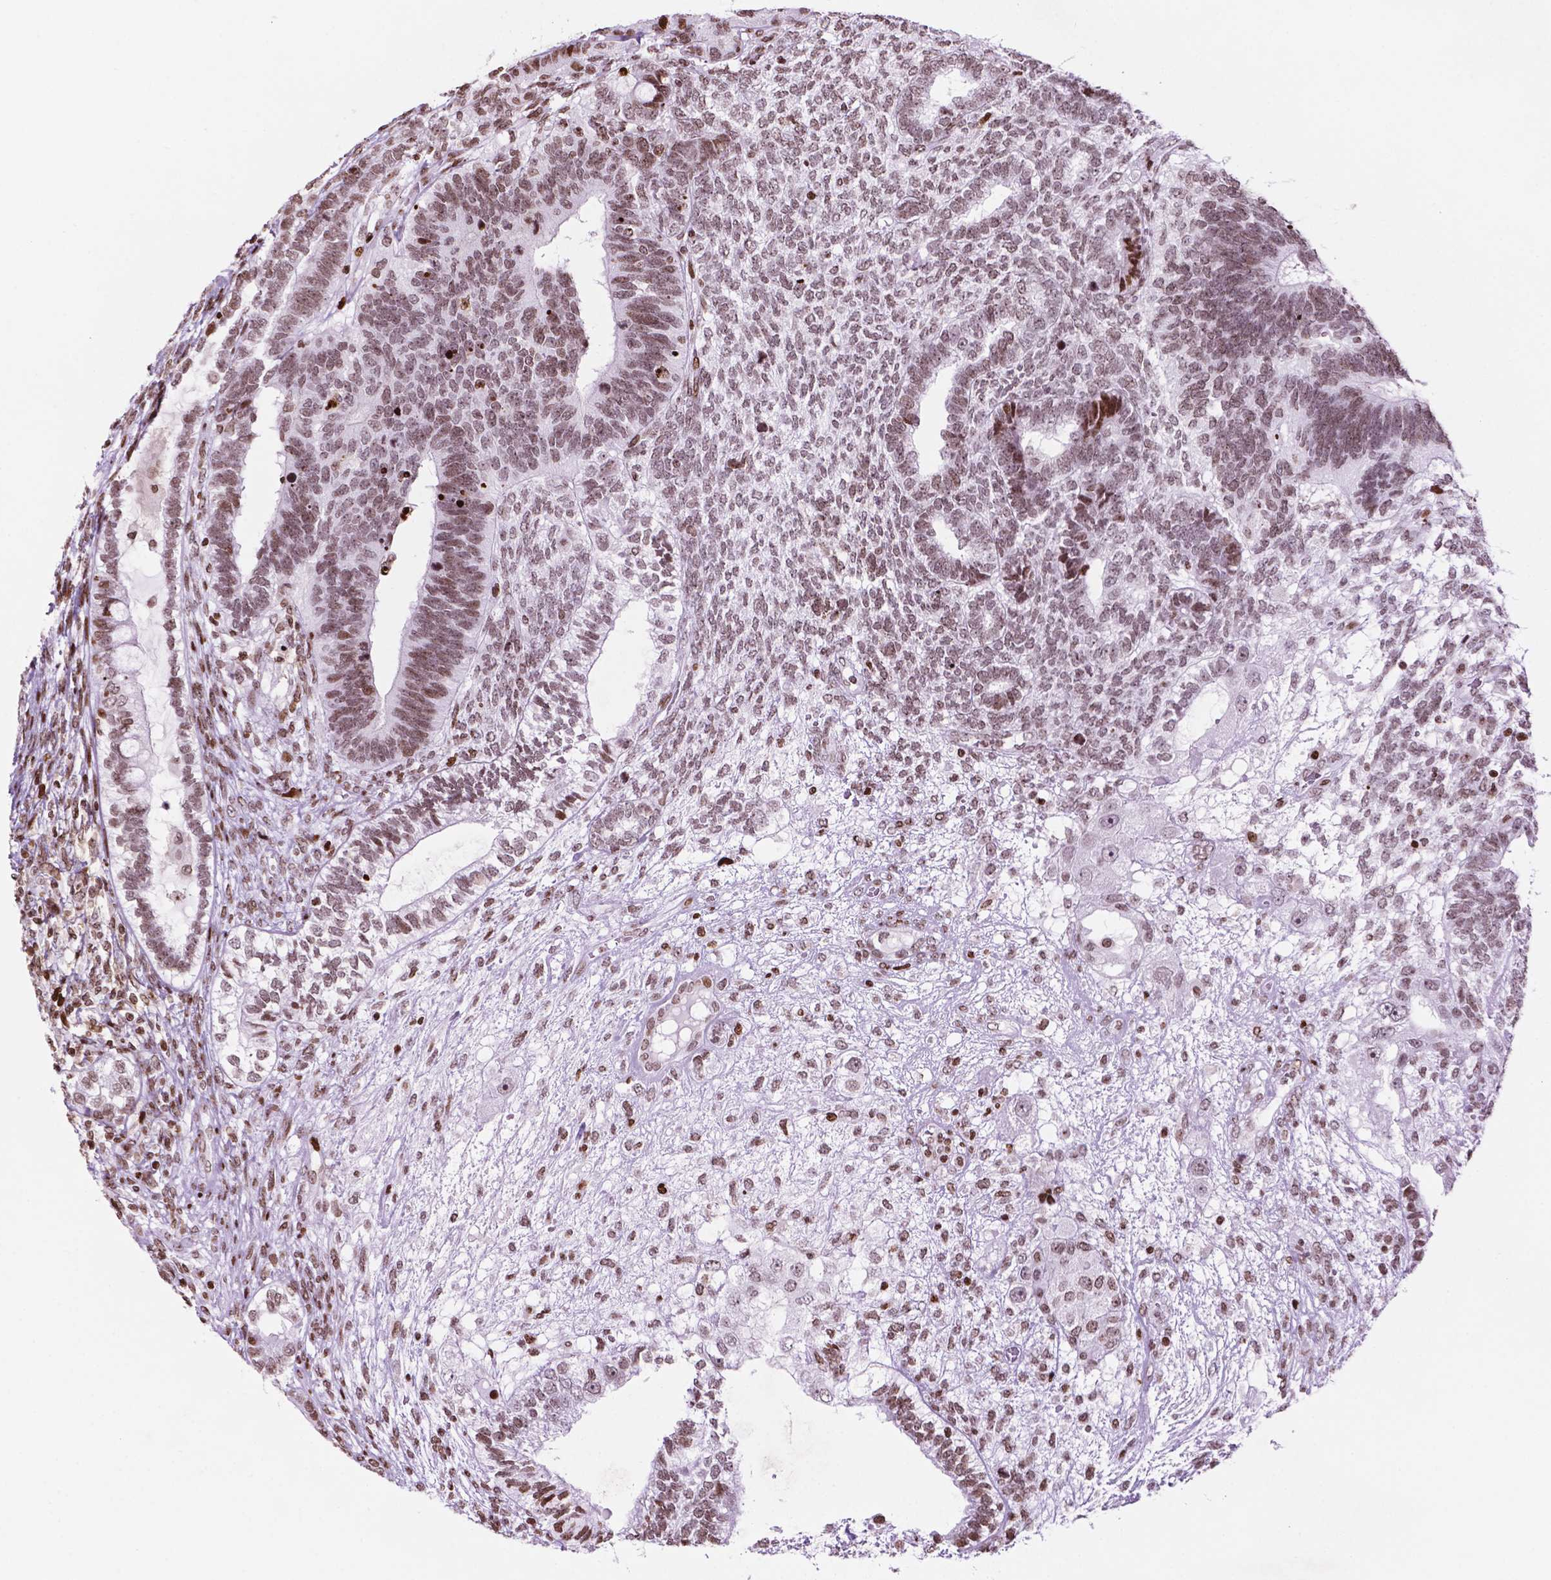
{"staining": {"intensity": "moderate", "quantity": ">75%", "location": "nuclear"}, "tissue": "testis cancer", "cell_type": "Tumor cells", "image_type": "cancer", "snomed": [{"axis": "morphology", "description": "Seminoma, NOS"}, {"axis": "morphology", "description": "Carcinoma, Embryonal, NOS"}, {"axis": "topography", "description": "Testis"}], "caption": "A brown stain labels moderate nuclear expression of a protein in testis seminoma tumor cells. (IHC, brightfield microscopy, high magnification).", "gene": "TMEM250", "patient": {"sex": "male", "age": 41}}